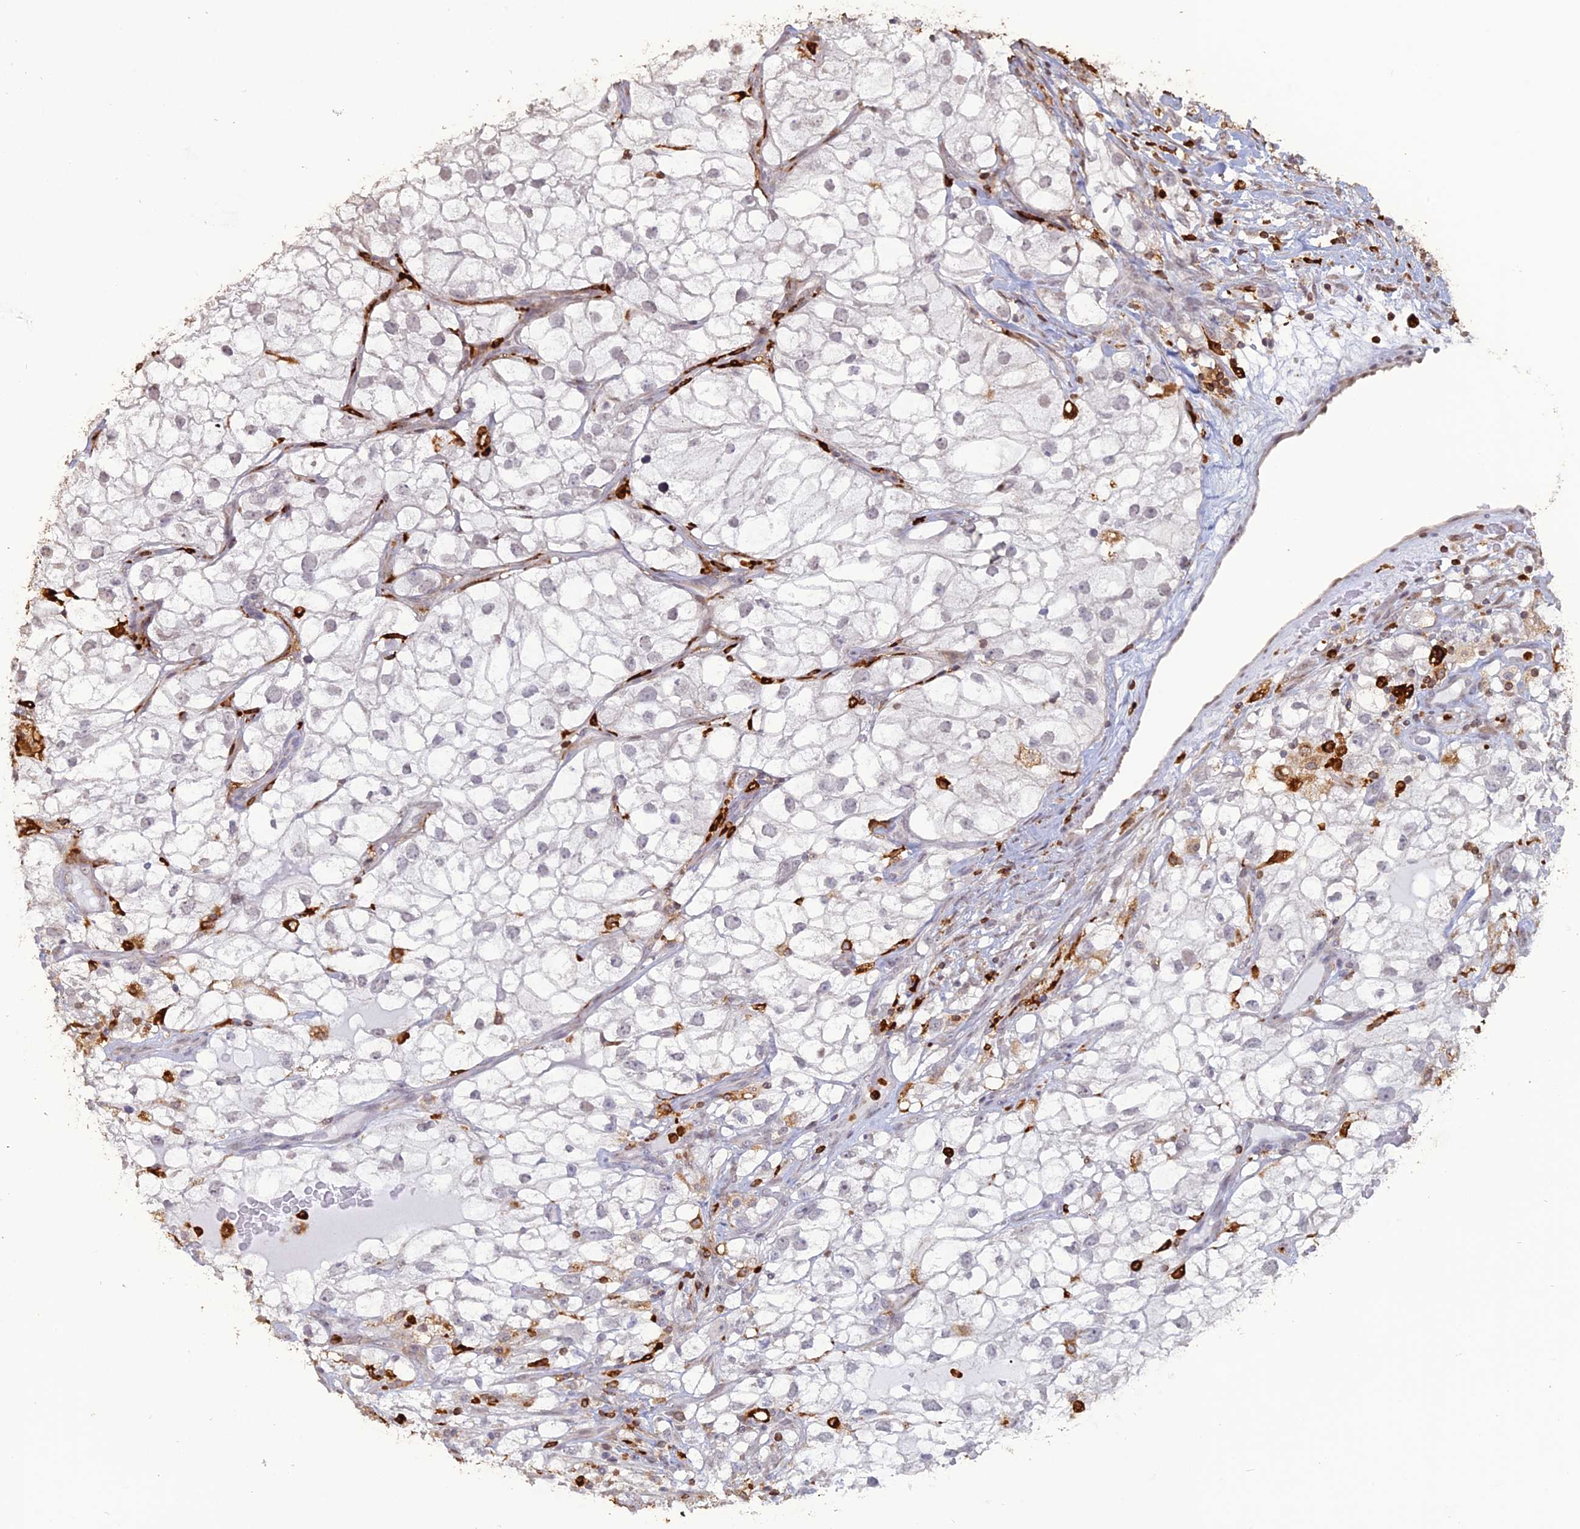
{"staining": {"intensity": "negative", "quantity": "none", "location": "none"}, "tissue": "renal cancer", "cell_type": "Tumor cells", "image_type": "cancer", "snomed": [{"axis": "morphology", "description": "Adenocarcinoma, NOS"}, {"axis": "topography", "description": "Kidney"}], "caption": "An IHC photomicrograph of renal cancer (adenocarcinoma) is shown. There is no staining in tumor cells of renal cancer (adenocarcinoma). Brightfield microscopy of IHC stained with DAB (3,3'-diaminobenzidine) (brown) and hematoxylin (blue), captured at high magnification.", "gene": "APOBR", "patient": {"sex": "male", "age": 59}}